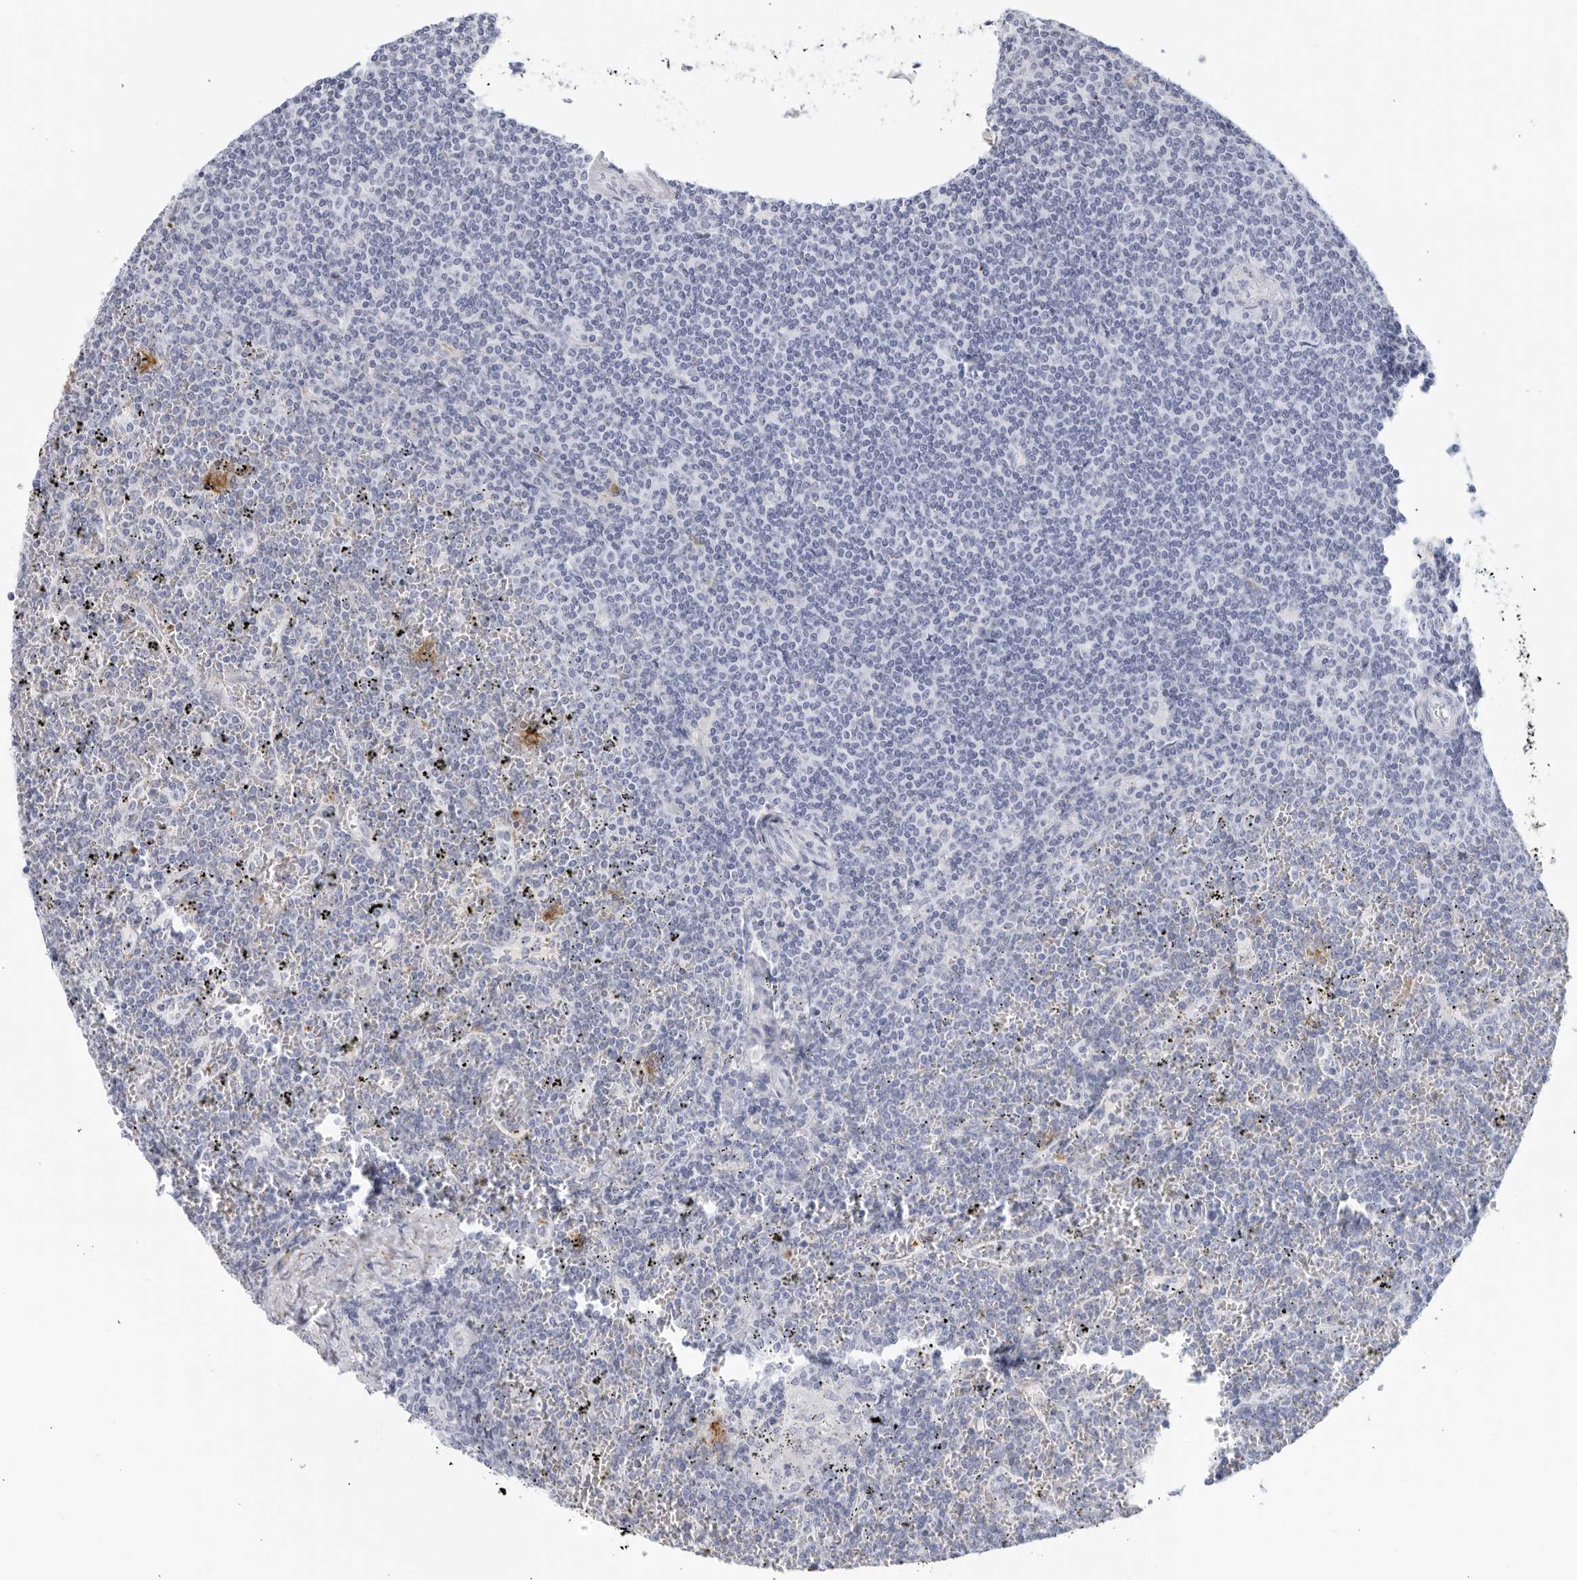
{"staining": {"intensity": "negative", "quantity": "none", "location": "none"}, "tissue": "lymphoma", "cell_type": "Tumor cells", "image_type": "cancer", "snomed": [{"axis": "morphology", "description": "Malignant lymphoma, non-Hodgkin's type, Low grade"}, {"axis": "topography", "description": "Spleen"}], "caption": "Lymphoma was stained to show a protein in brown. There is no significant staining in tumor cells.", "gene": "FGG", "patient": {"sex": "female", "age": 19}}